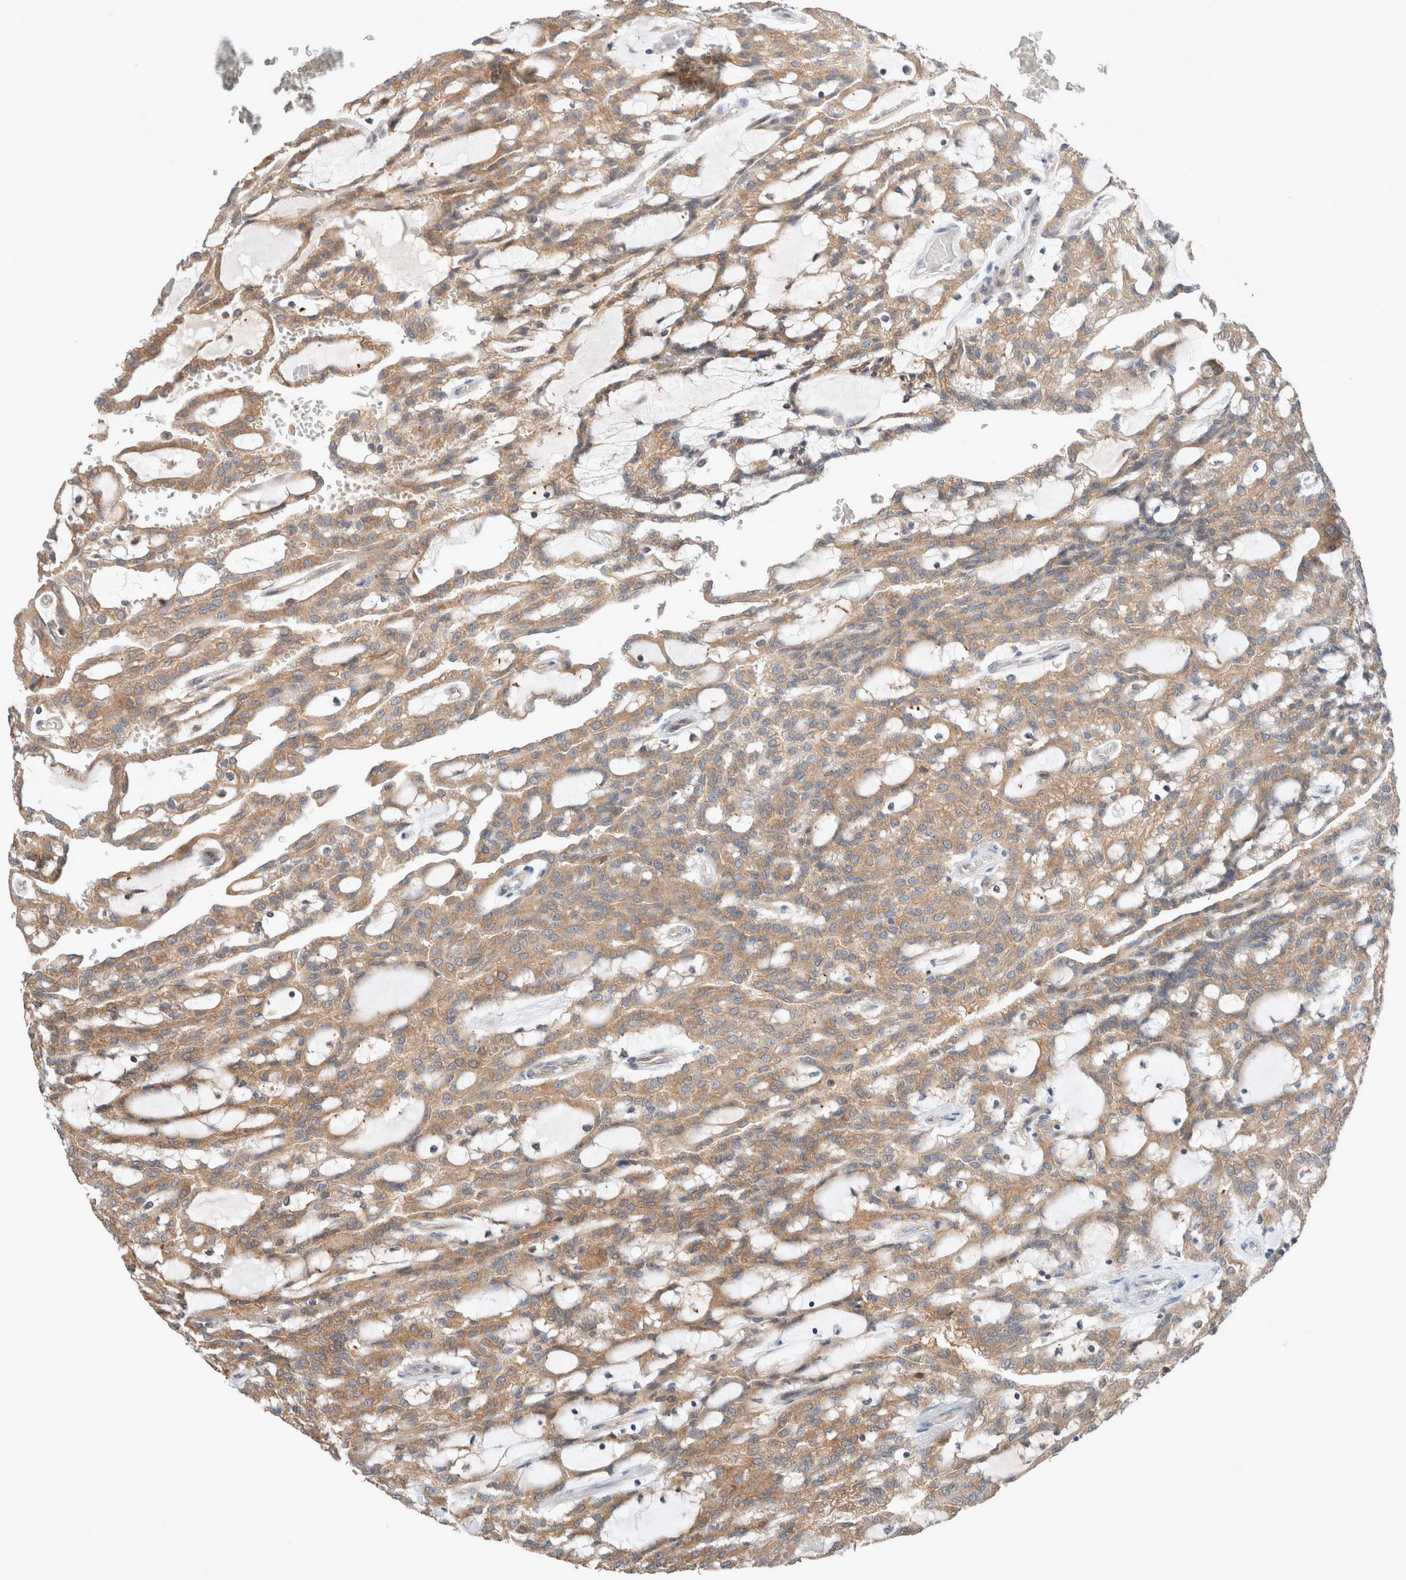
{"staining": {"intensity": "moderate", "quantity": ">75%", "location": "cytoplasmic/membranous"}, "tissue": "renal cancer", "cell_type": "Tumor cells", "image_type": "cancer", "snomed": [{"axis": "morphology", "description": "Adenocarcinoma, NOS"}, {"axis": "topography", "description": "Kidney"}], "caption": "Immunohistochemical staining of human renal adenocarcinoma exhibits medium levels of moderate cytoplasmic/membranous protein expression in about >75% of tumor cells.", "gene": "XPNPEP1", "patient": {"sex": "male", "age": 63}}